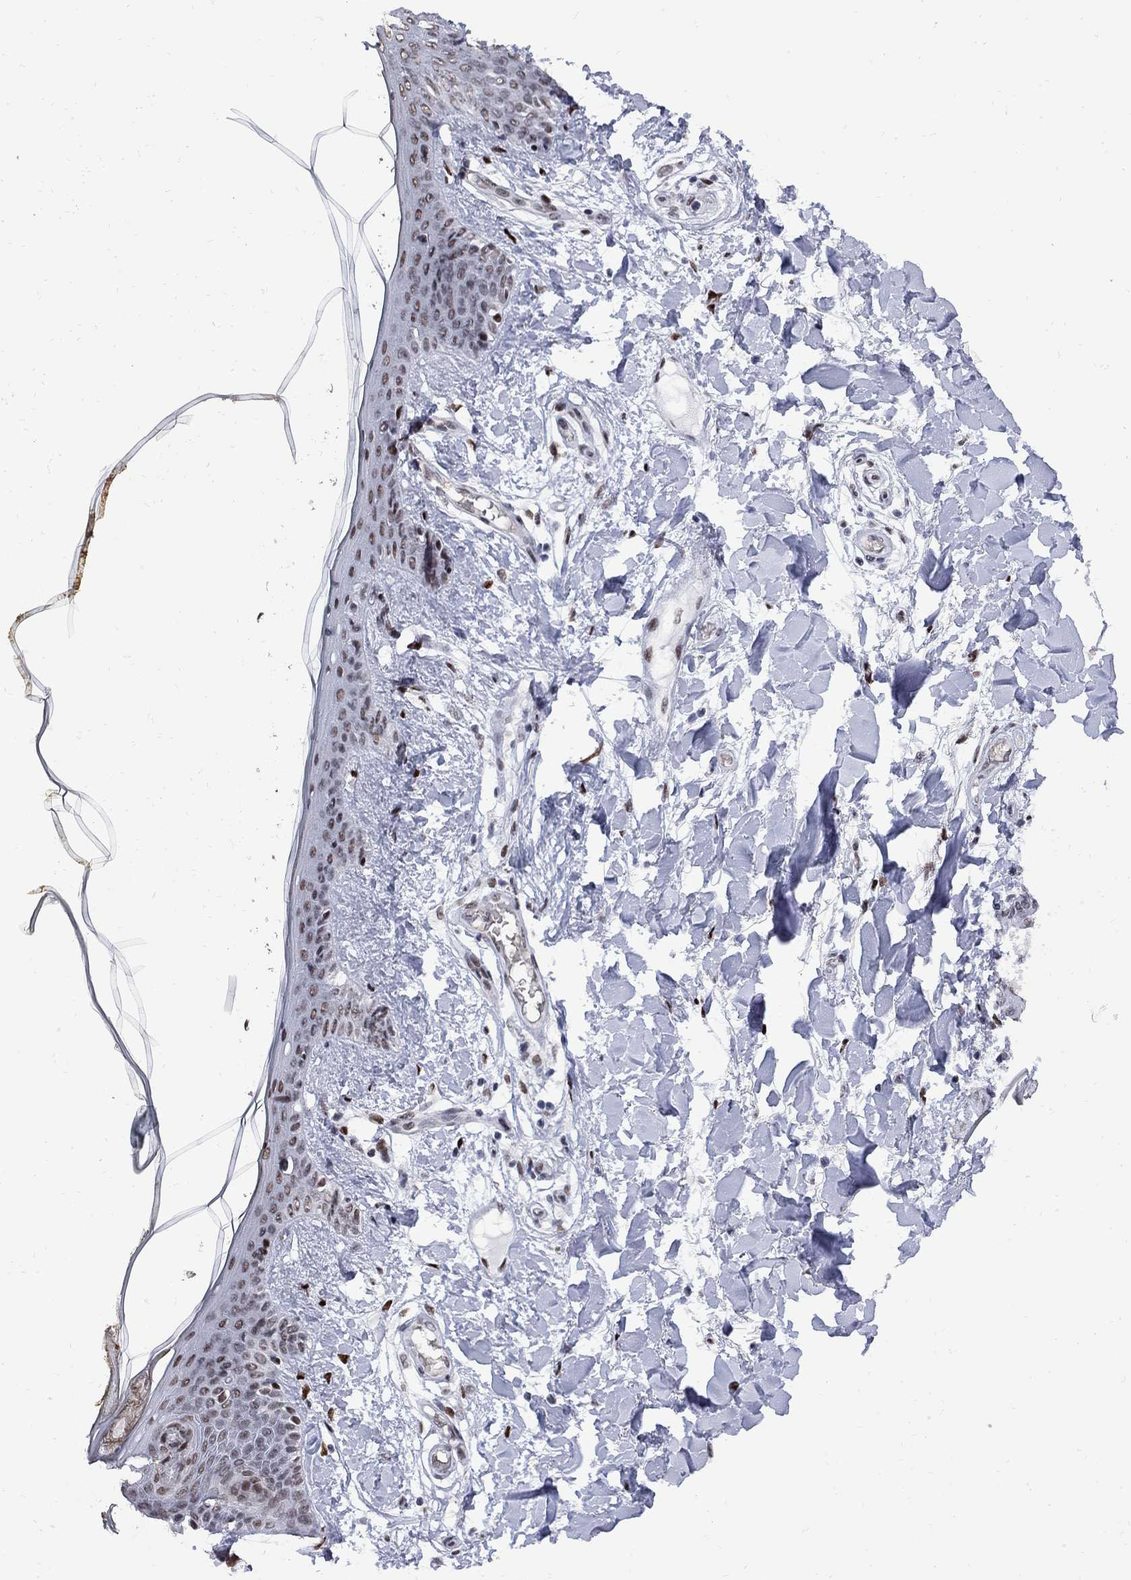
{"staining": {"intensity": "strong", "quantity": ">75%", "location": "nuclear"}, "tissue": "skin", "cell_type": "Fibroblasts", "image_type": "normal", "snomed": [{"axis": "morphology", "description": "Normal tissue, NOS"}, {"axis": "topography", "description": "Skin"}], "caption": "DAB (3,3'-diaminobenzidine) immunohistochemical staining of unremarkable human skin demonstrates strong nuclear protein staining in about >75% of fibroblasts.", "gene": "ZBTB47", "patient": {"sex": "female", "age": 34}}